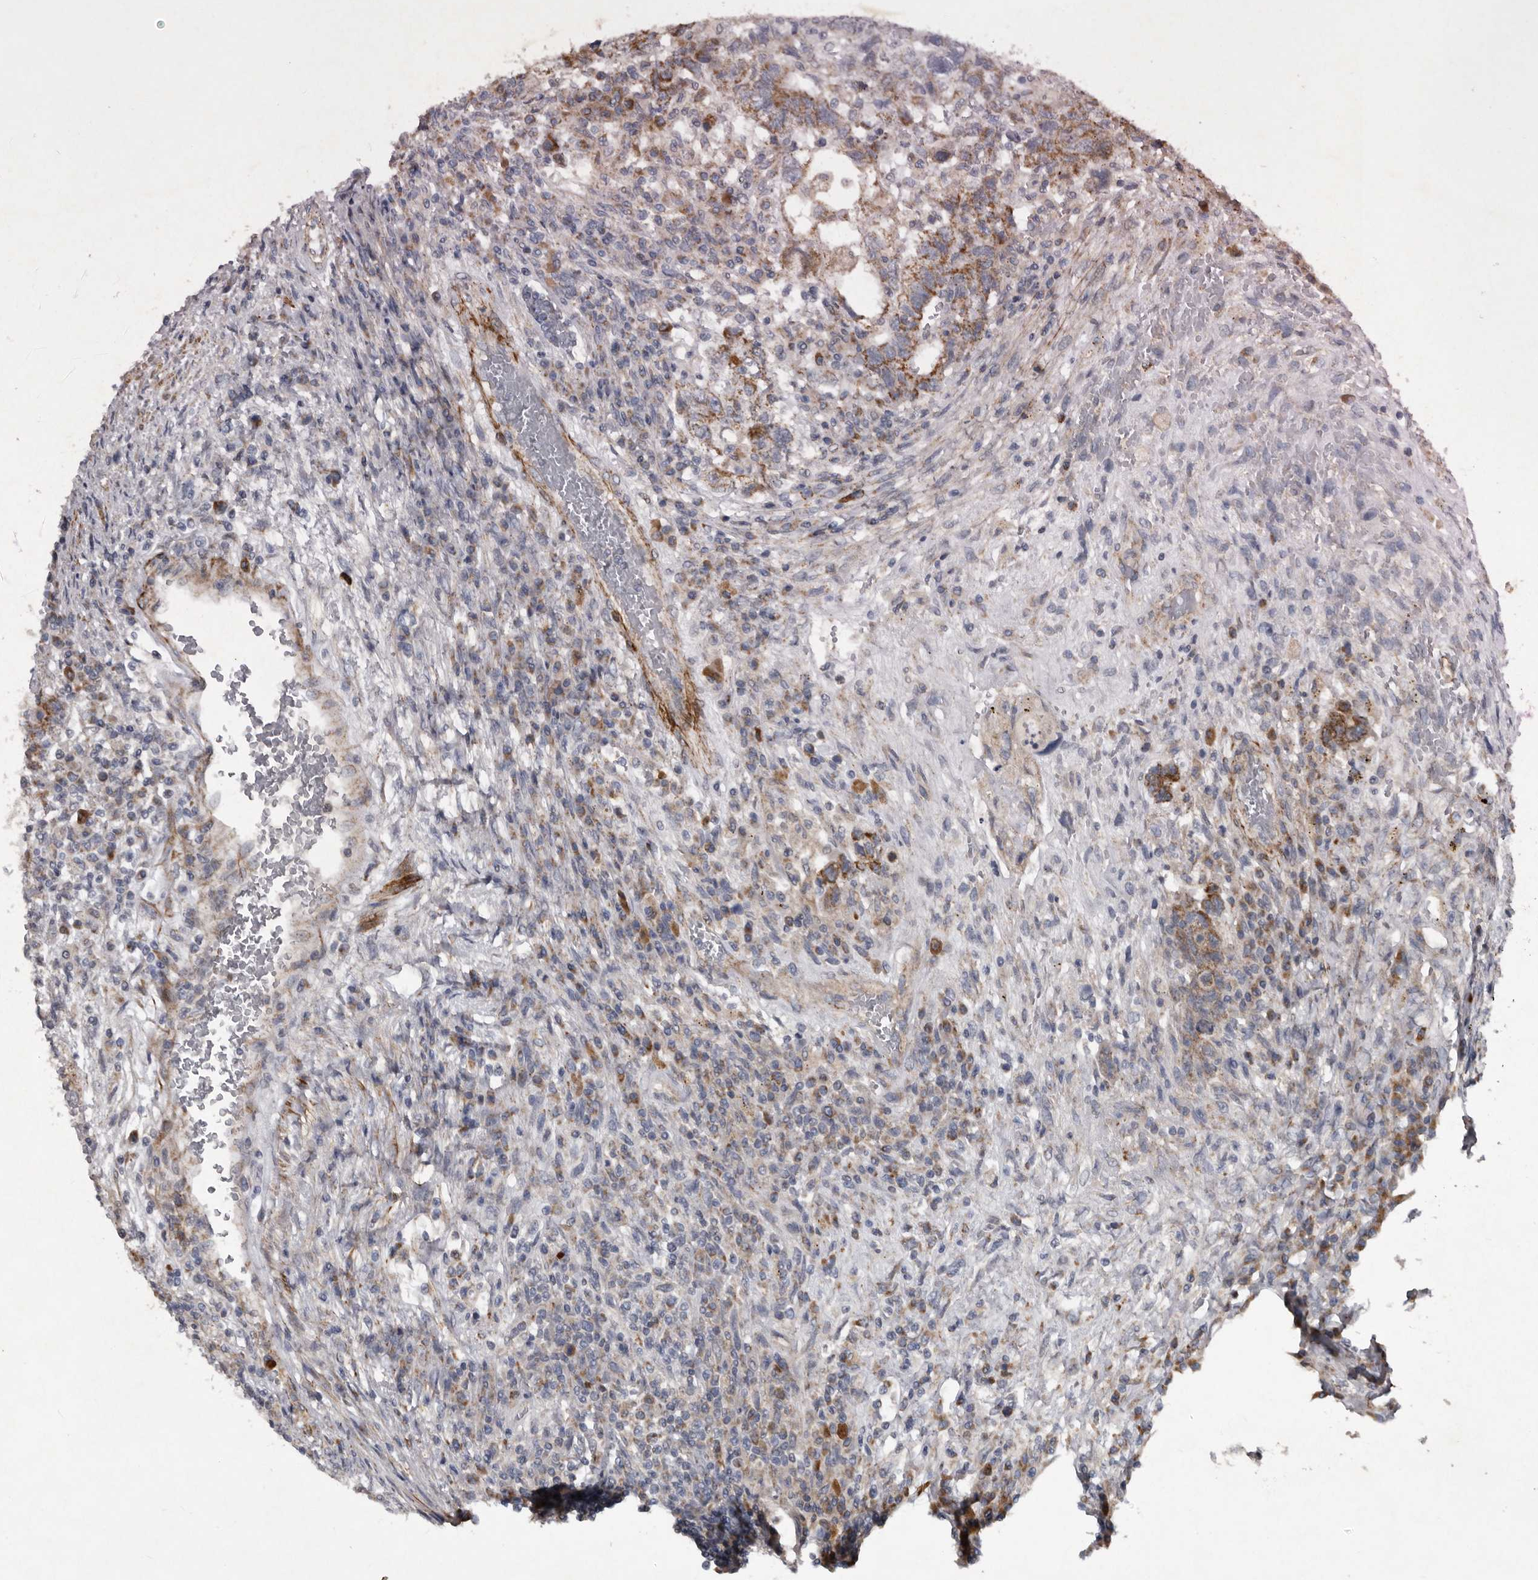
{"staining": {"intensity": "moderate", "quantity": ">75%", "location": "cytoplasmic/membranous"}, "tissue": "testis cancer", "cell_type": "Tumor cells", "image_type": "cancer", "snomed": [{"axis": "morphology", "description": "Carcinoma, Embryonal, NOS"}, {"axis": "topography", "description": "Testis"}], "caption": "Embryonal carcinoma (testis) was stained to show a protein in brown. There is medium levels of moderate cytoplasmic/membranous expression in about >75% of tumor cells.", "gene": "MRPS15", "patient": {"sex": "male", "age": 26}}